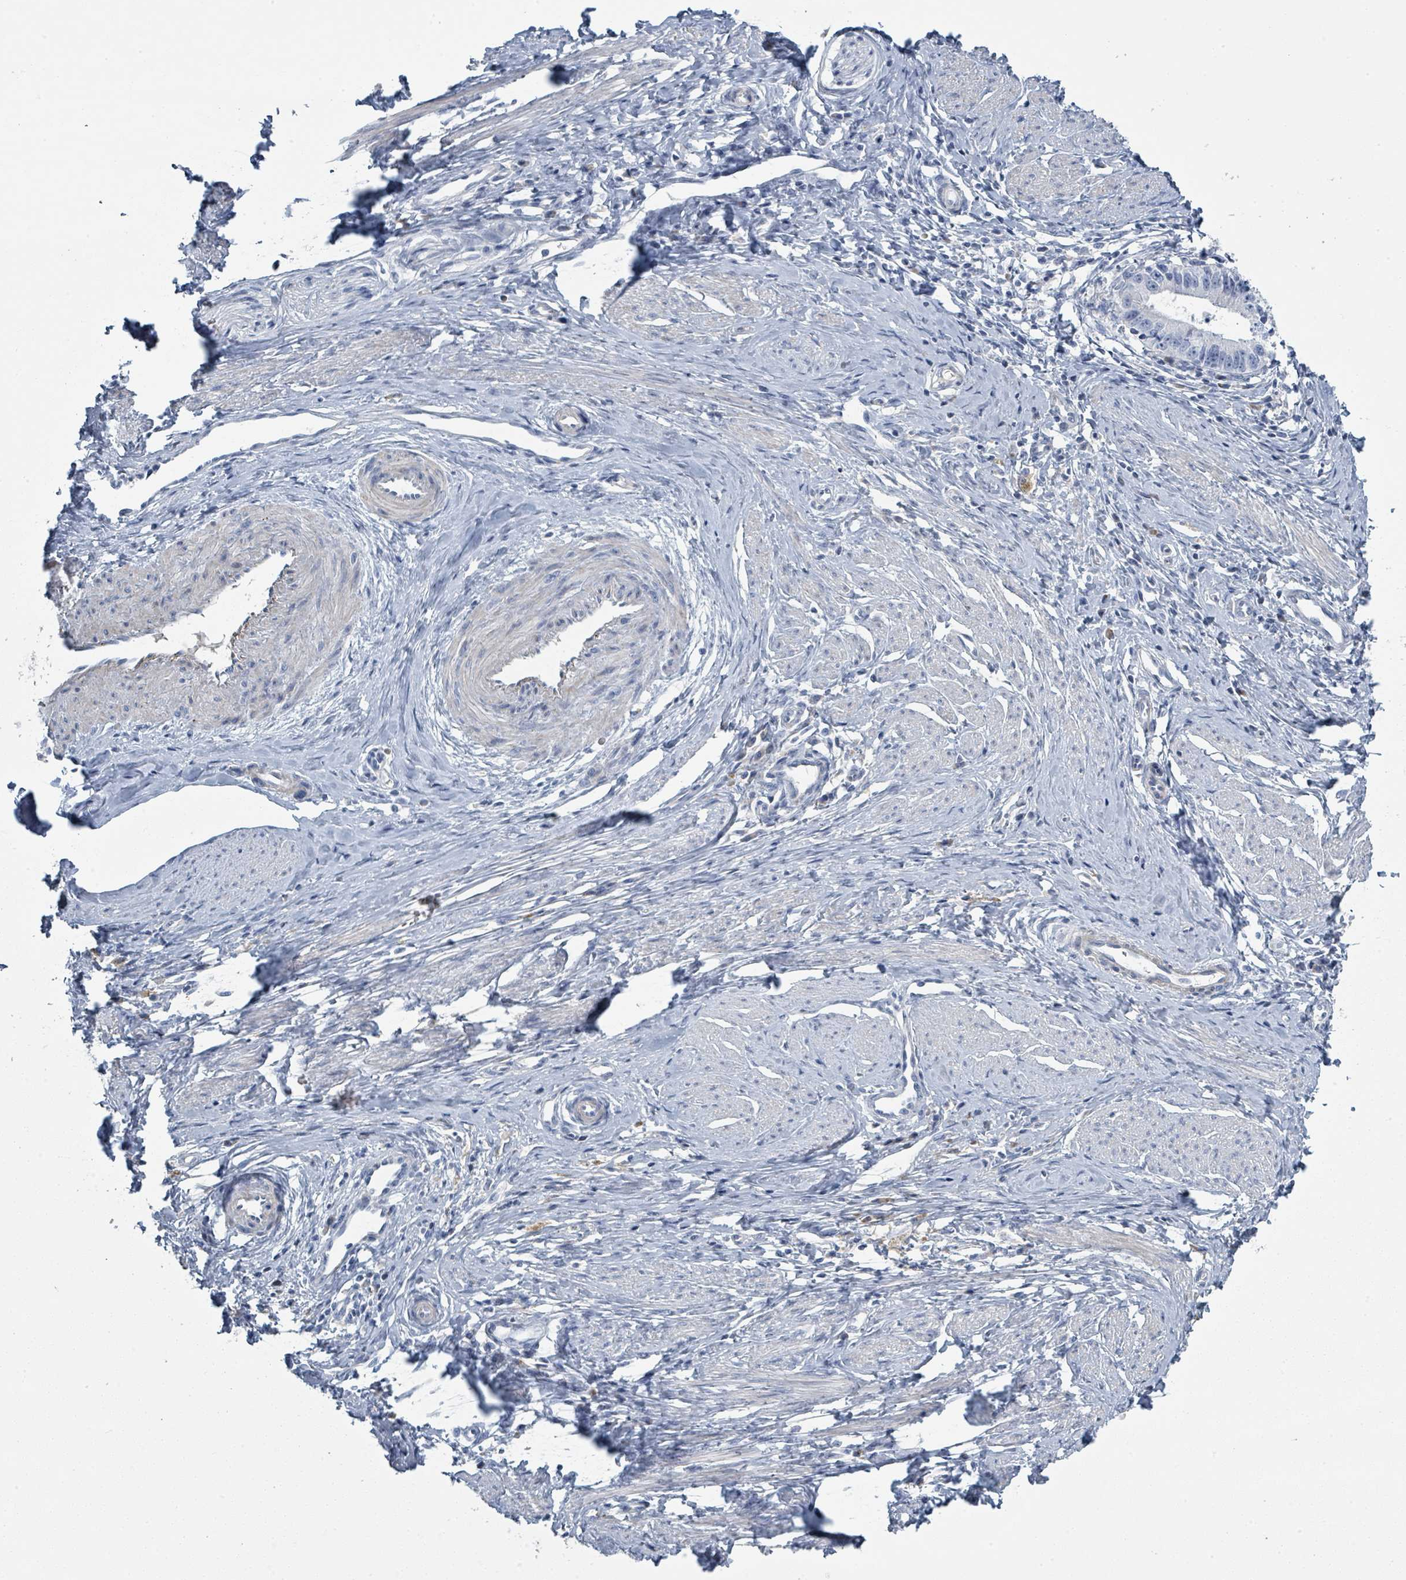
{"staining": {"intensity": "negative", "quantity": "none", "location": "none"}, "tissue": "cervical cancer", "cell_type": "Tumor cells", "image_type": "cancer", "snomed": [{"axis": "morphology", "description": "Adenocarcinoma, NOS"}, {"axis": "topography", "description": "Cervix"}], "caption": "The image demonstrates no significant positivity in tumor cells of adenocarcinoma (cervical).", "gene": "RAB33B", "patient": {"sex": "female", "age": 36}}